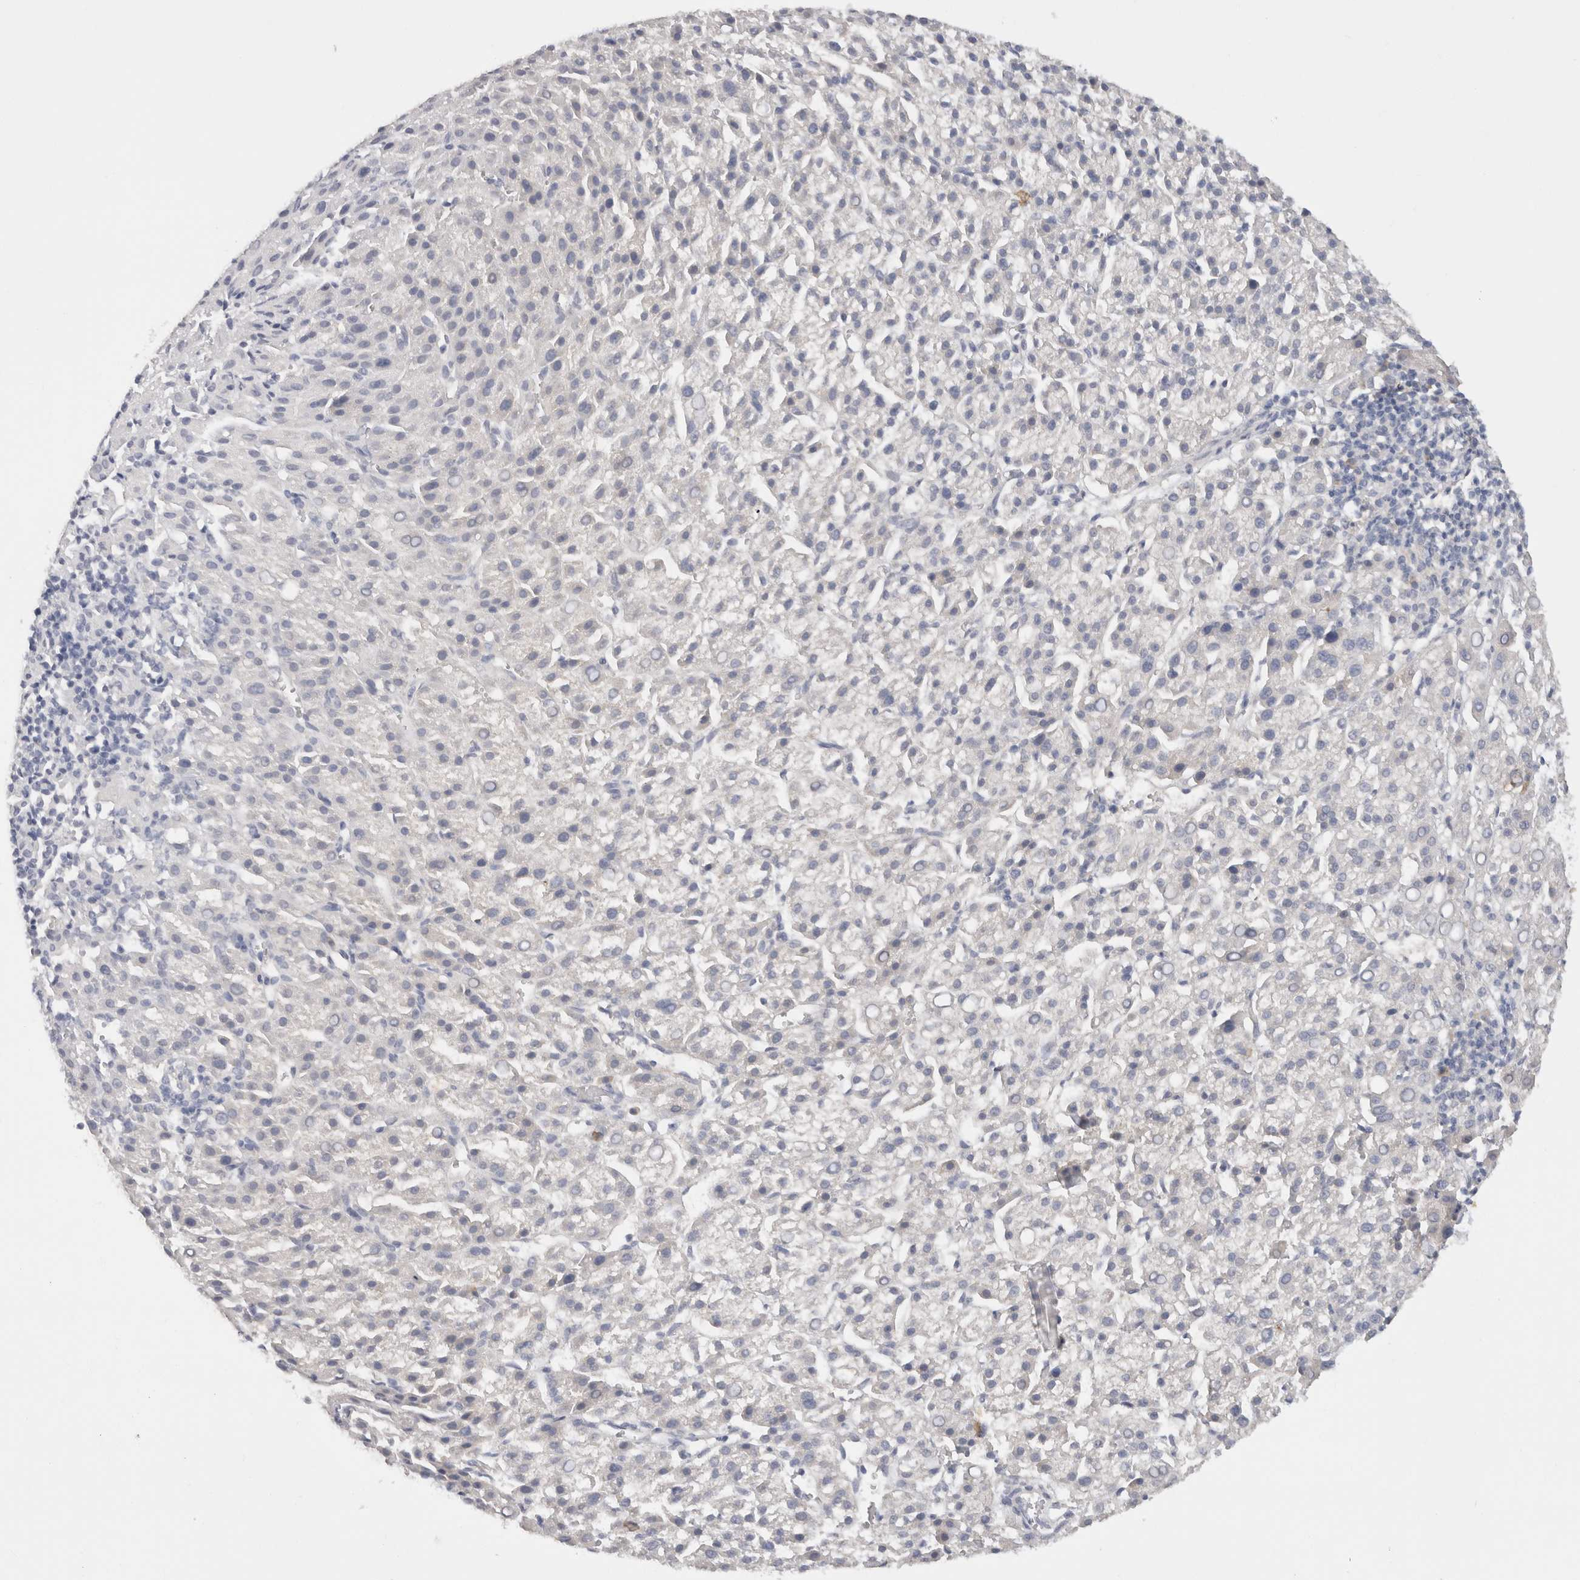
{"staining": {"intensity": "negative", "quantity": "none", "location": "none"}, "tissue": "liver cancer", "cell_type": "Tumor cells", "image_type": "cancer", "snomed": [{"axis": "morphology", "description": "Carcinoma, Hepatocellular, NOS"}, {"axis": "topography", "description": "Liver"}], "caption": "This is a image of immunohistochemistry (IHC) staining of hepatocellular carcinoma (liver), which shows no expression in tumor cells. (DAB (3,3'-diaminobenzidine) IHC with hematoxylin counter stain).", "gene": "CHRM4", "patient": {"sex": "female", "age": 58}}